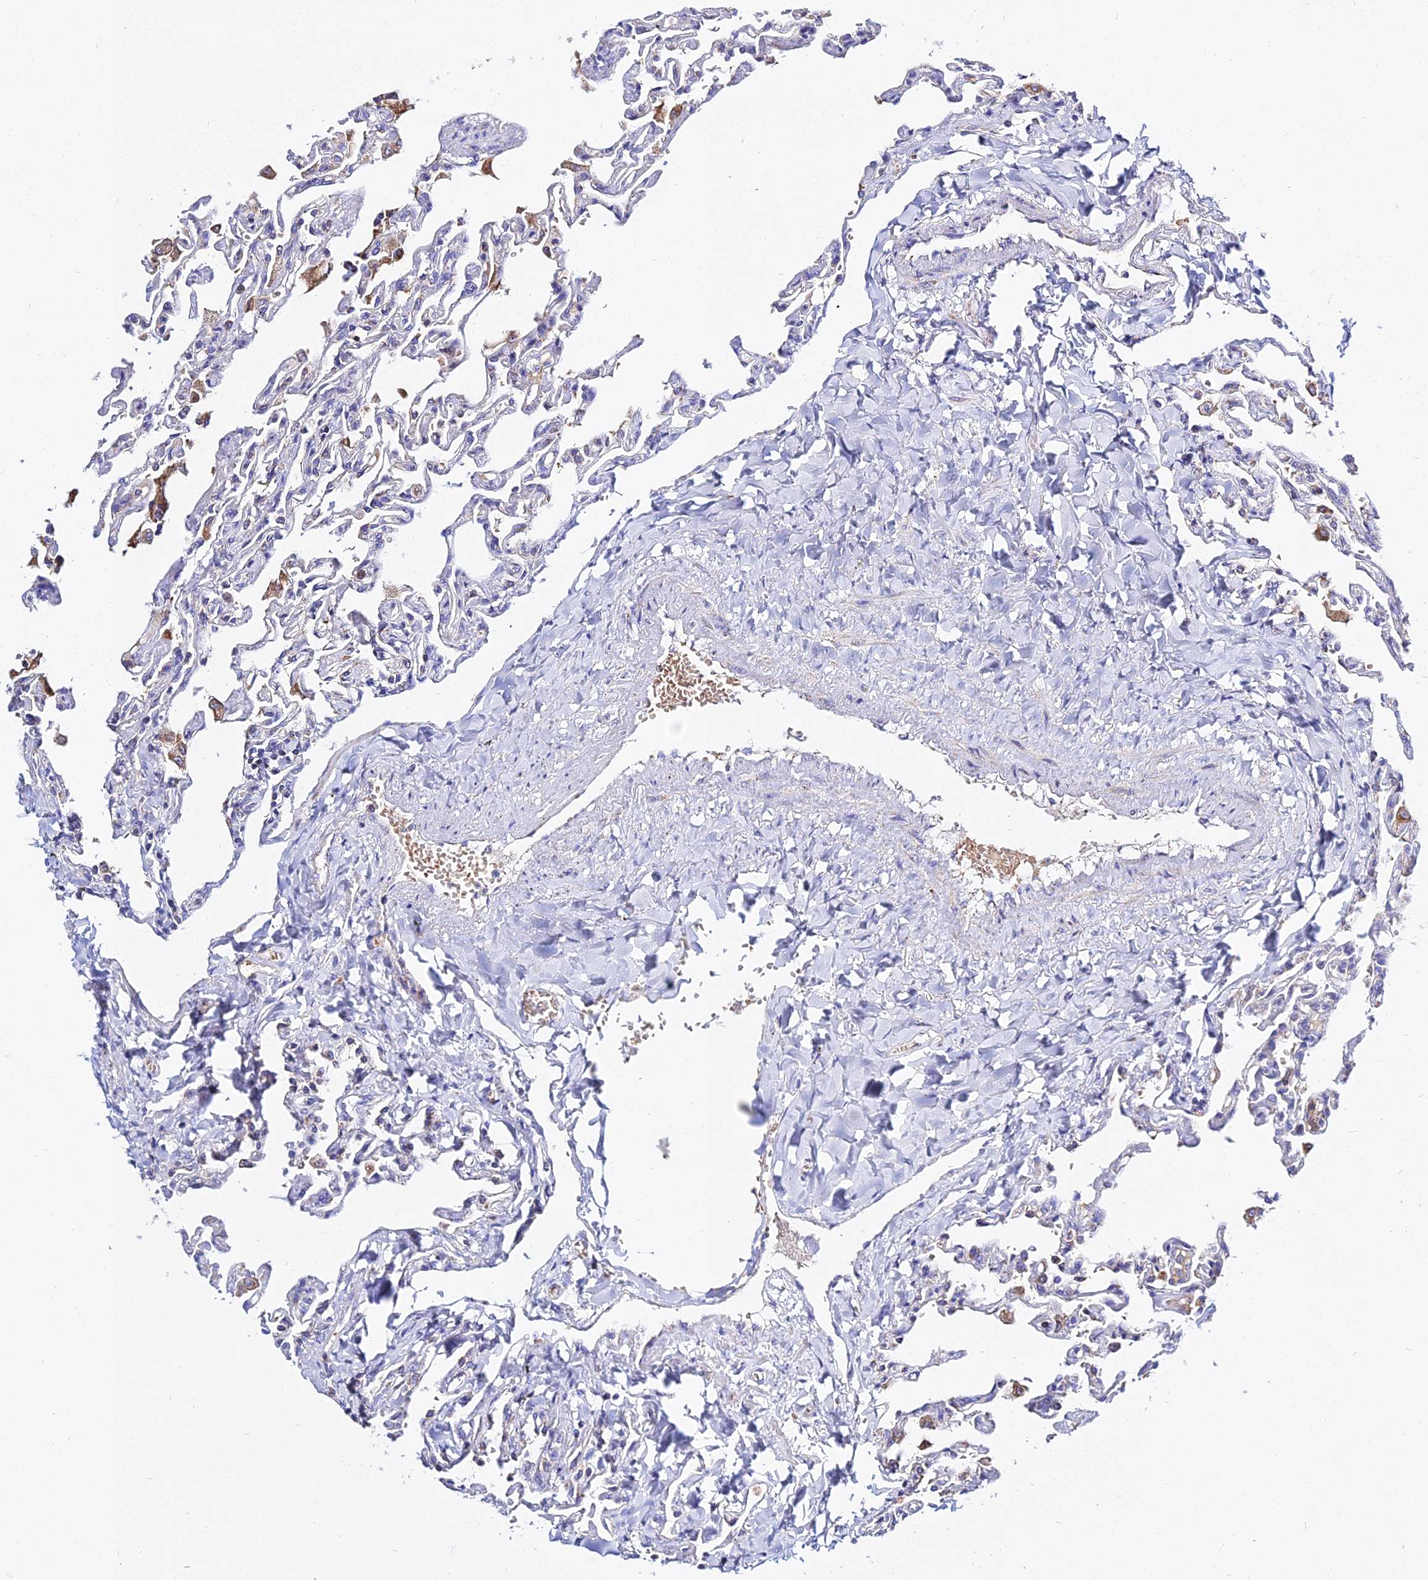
{"staining": {"intensity": "negative", "quantity": "none", "location": "none"}, "tissue": "lung", "cell_type": "Alveolar cells", "image_type": "normal", "snomed": [{"axis": "morphology", "description": "Normal tissue, NOS"}, {"axis": "topography", "description": "Lung"}], "caption": "Alveolar cells show no significant staining in benign lung. (Brightfield microscopy of DAB immunohistochemistry at high magnification).", "gene": "TYW5", "patient": {"sex": "male", "age": 21}}